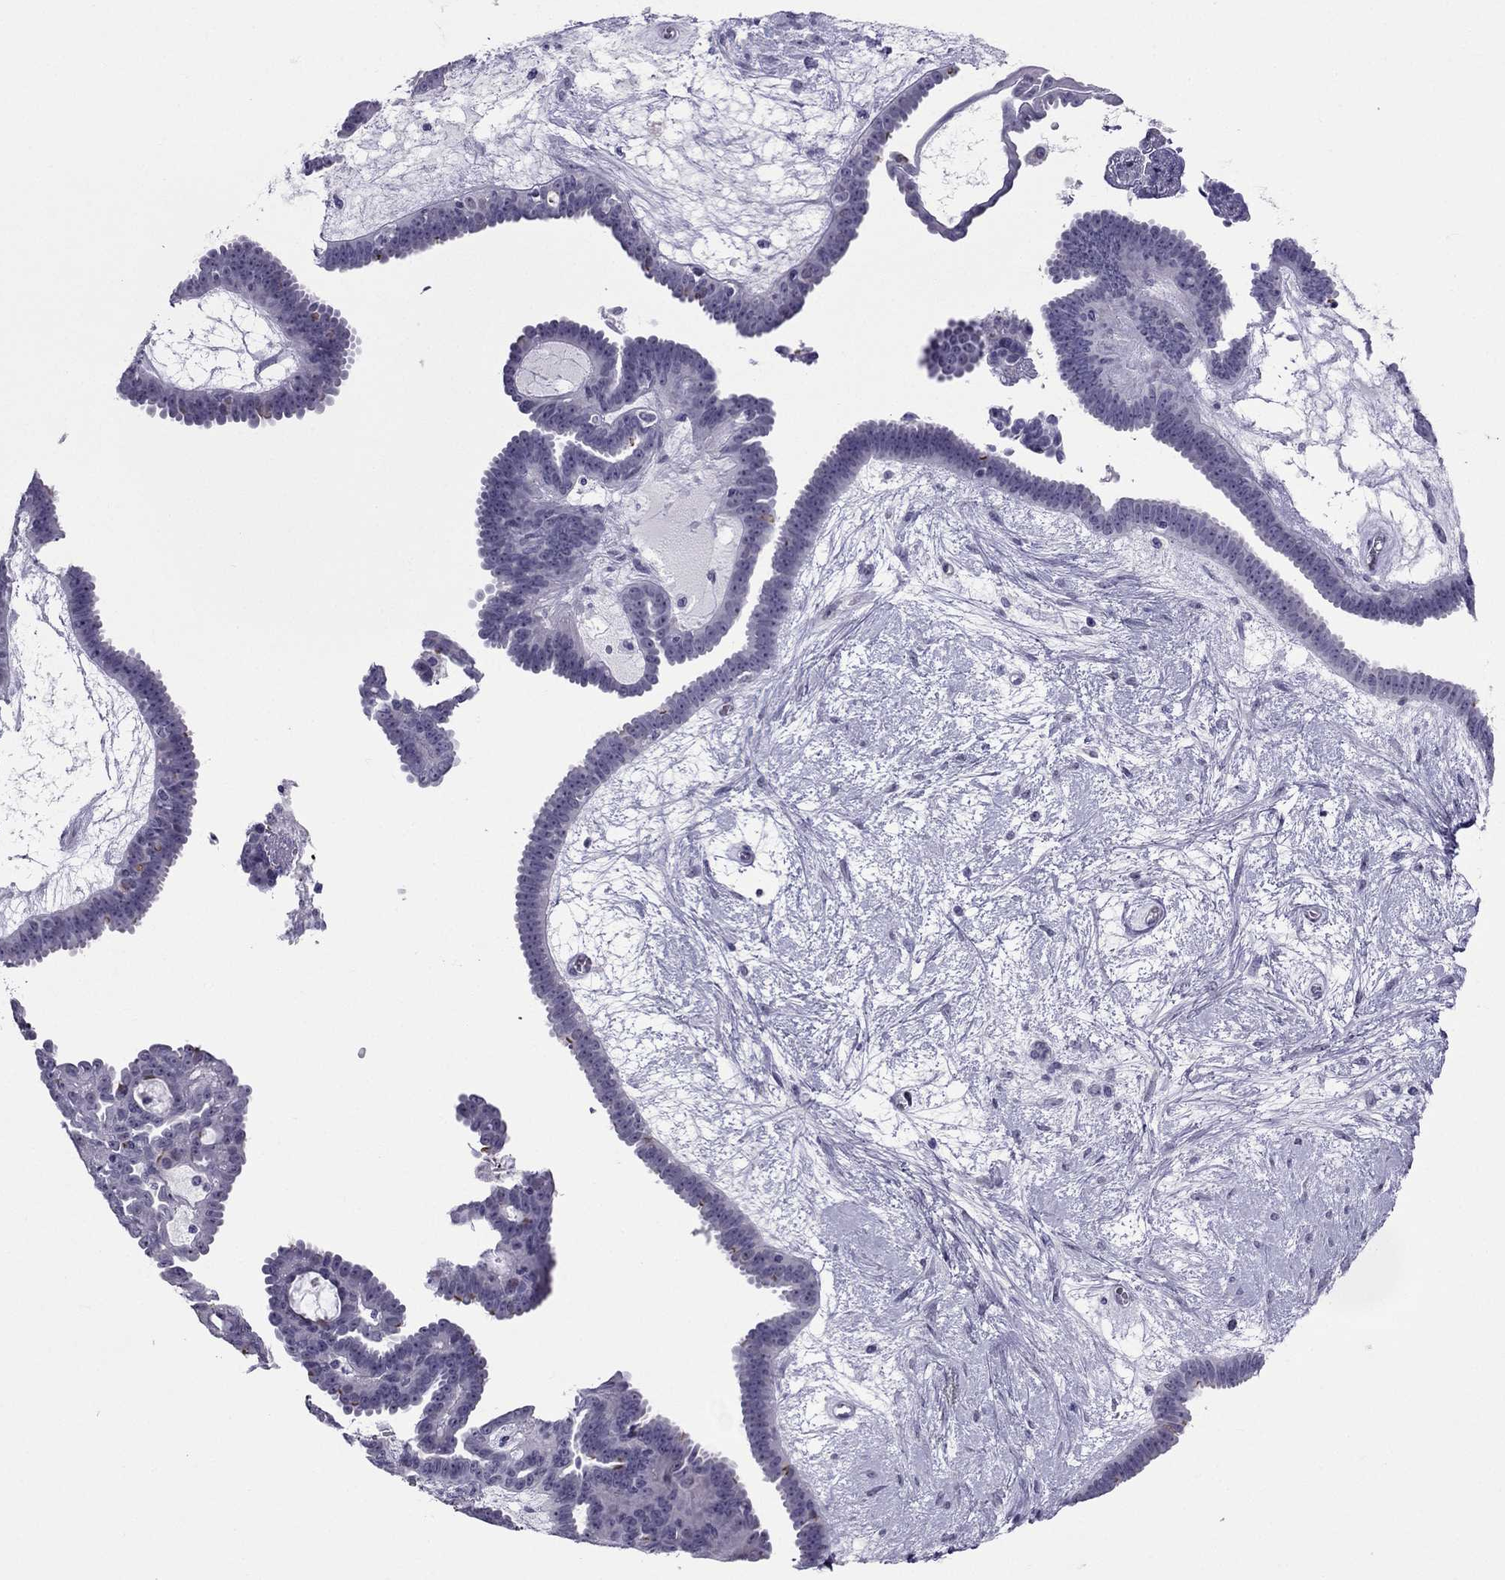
{"staining": {"intensity": "negative", "quantity": "none", "location": "none"}, "tissue": "ovarian cancer", "cell_type": "Tumor cells", "image_type": "cancer", "snomed": [{"axis": "morphology", "description": "Cystadenocarcinoma, serous, NOS"}, {"axis": "topography", "description": "Ovary"}], "caption": "This is an immunohistochemistry histopathology image of ovarian serous cystadenocarcinoma. There is no positivity in tumor cells.", "gene": "CROCC2", "patient": {"sex": "female", "age": 71}}